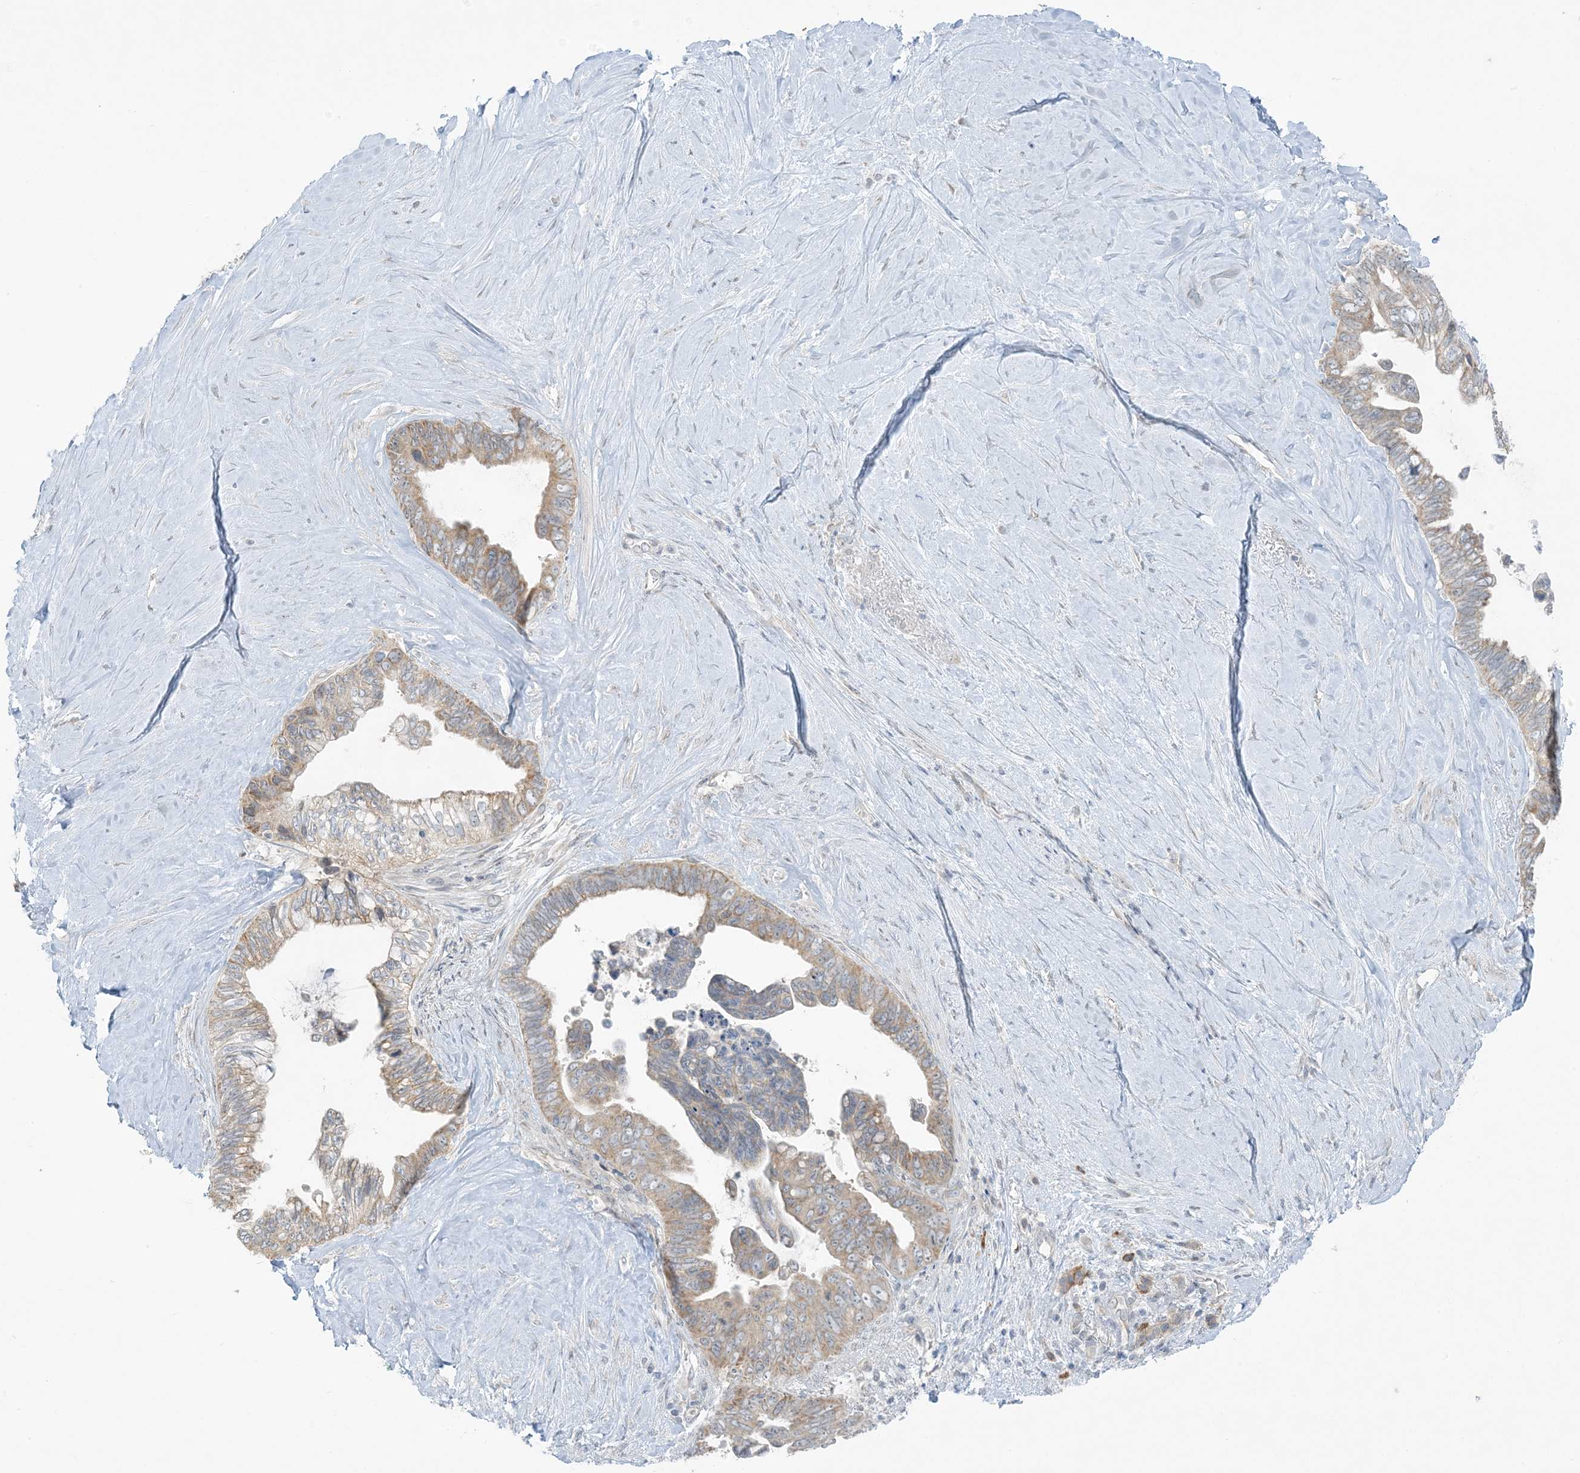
{"staining": {"intensity": "moderate", "quantity": ">75%", "location": "cytoplasmic/membranous"}, "tissue": "pancreatic cancer", "cell_type": "Tumor cells", "image_type": "cancer", "snomed": [{"axis": "morphology", "description": "Adenocarcinoma, NOS"}, {"axis": "topography", "description": "Pancreas"}], "caption": "Immunohistochemistry micrograph of neoplastic tissue: pancreatic adenocarcinoma stained using immunohistochemistry (IHC) exhibits medium levels of moderate protein expression localized specifically in the cytoplasmic/membranous of tumor cells, appearing as a cytoplasmic/membranous brown color.", "gene": "SCN3A", "patient": {"sex": "female", "age": 72}}